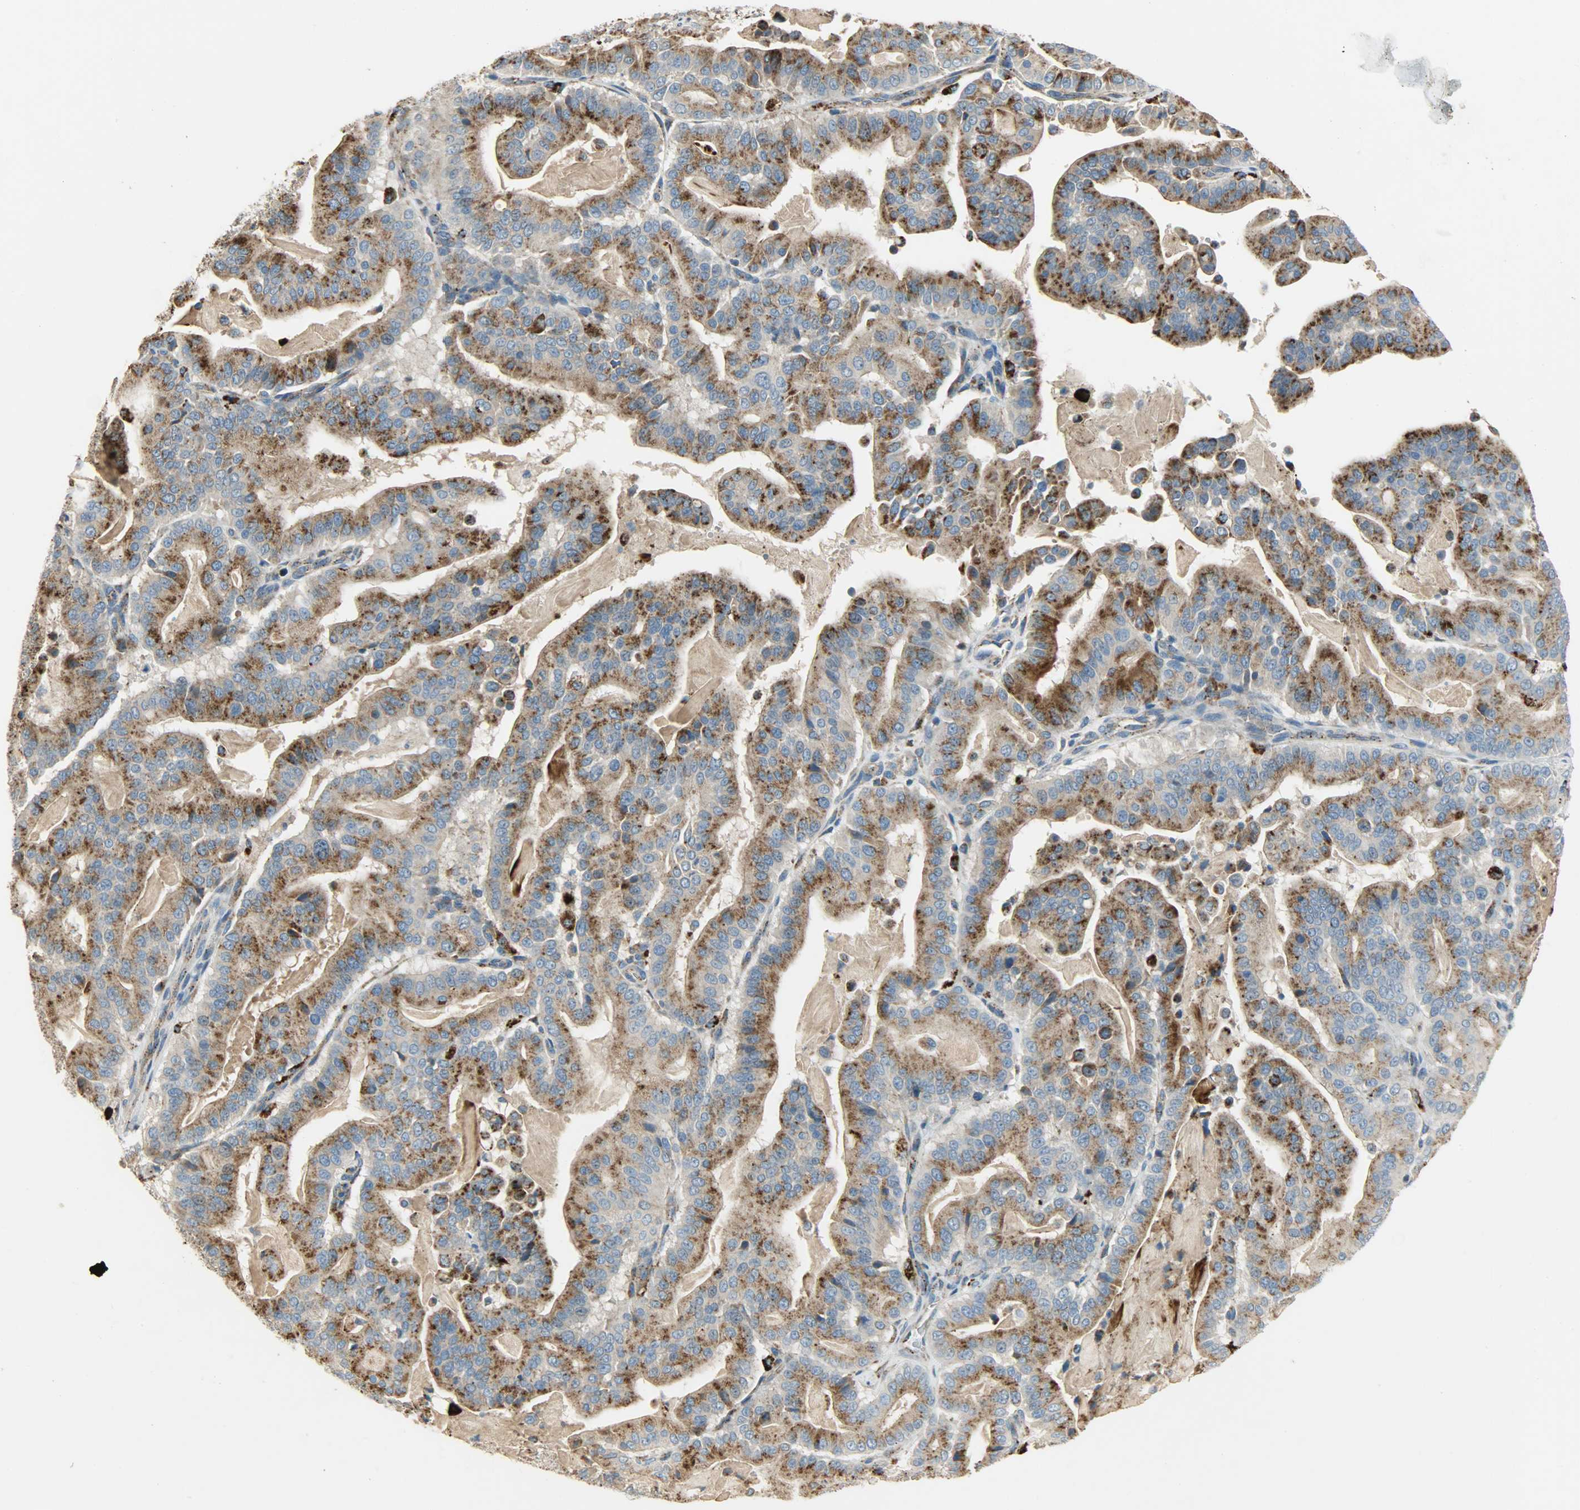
{"staining": {"intensity": "moderate", "quantity": ">75%", "location": "cytoplasmic/membranous"}, "tissue": "pancreatic cancer", "cell_type": "Tumor cells", "image_type": "cancer", "snomed": [{"axis": "morphology", "description": "Adenocarcinoma, NOS"}, {"axis": "topography", "description": "Pancreas"}], "caption": "IHC image of pancreatic cancer stained for a protein (brown), which displays medium levels of moderate cytoplasmic/membranous staining in approximately >75% of tumor cells.", "gene": "ASAH1", "patient": {"sex": "male", "age": 63}}